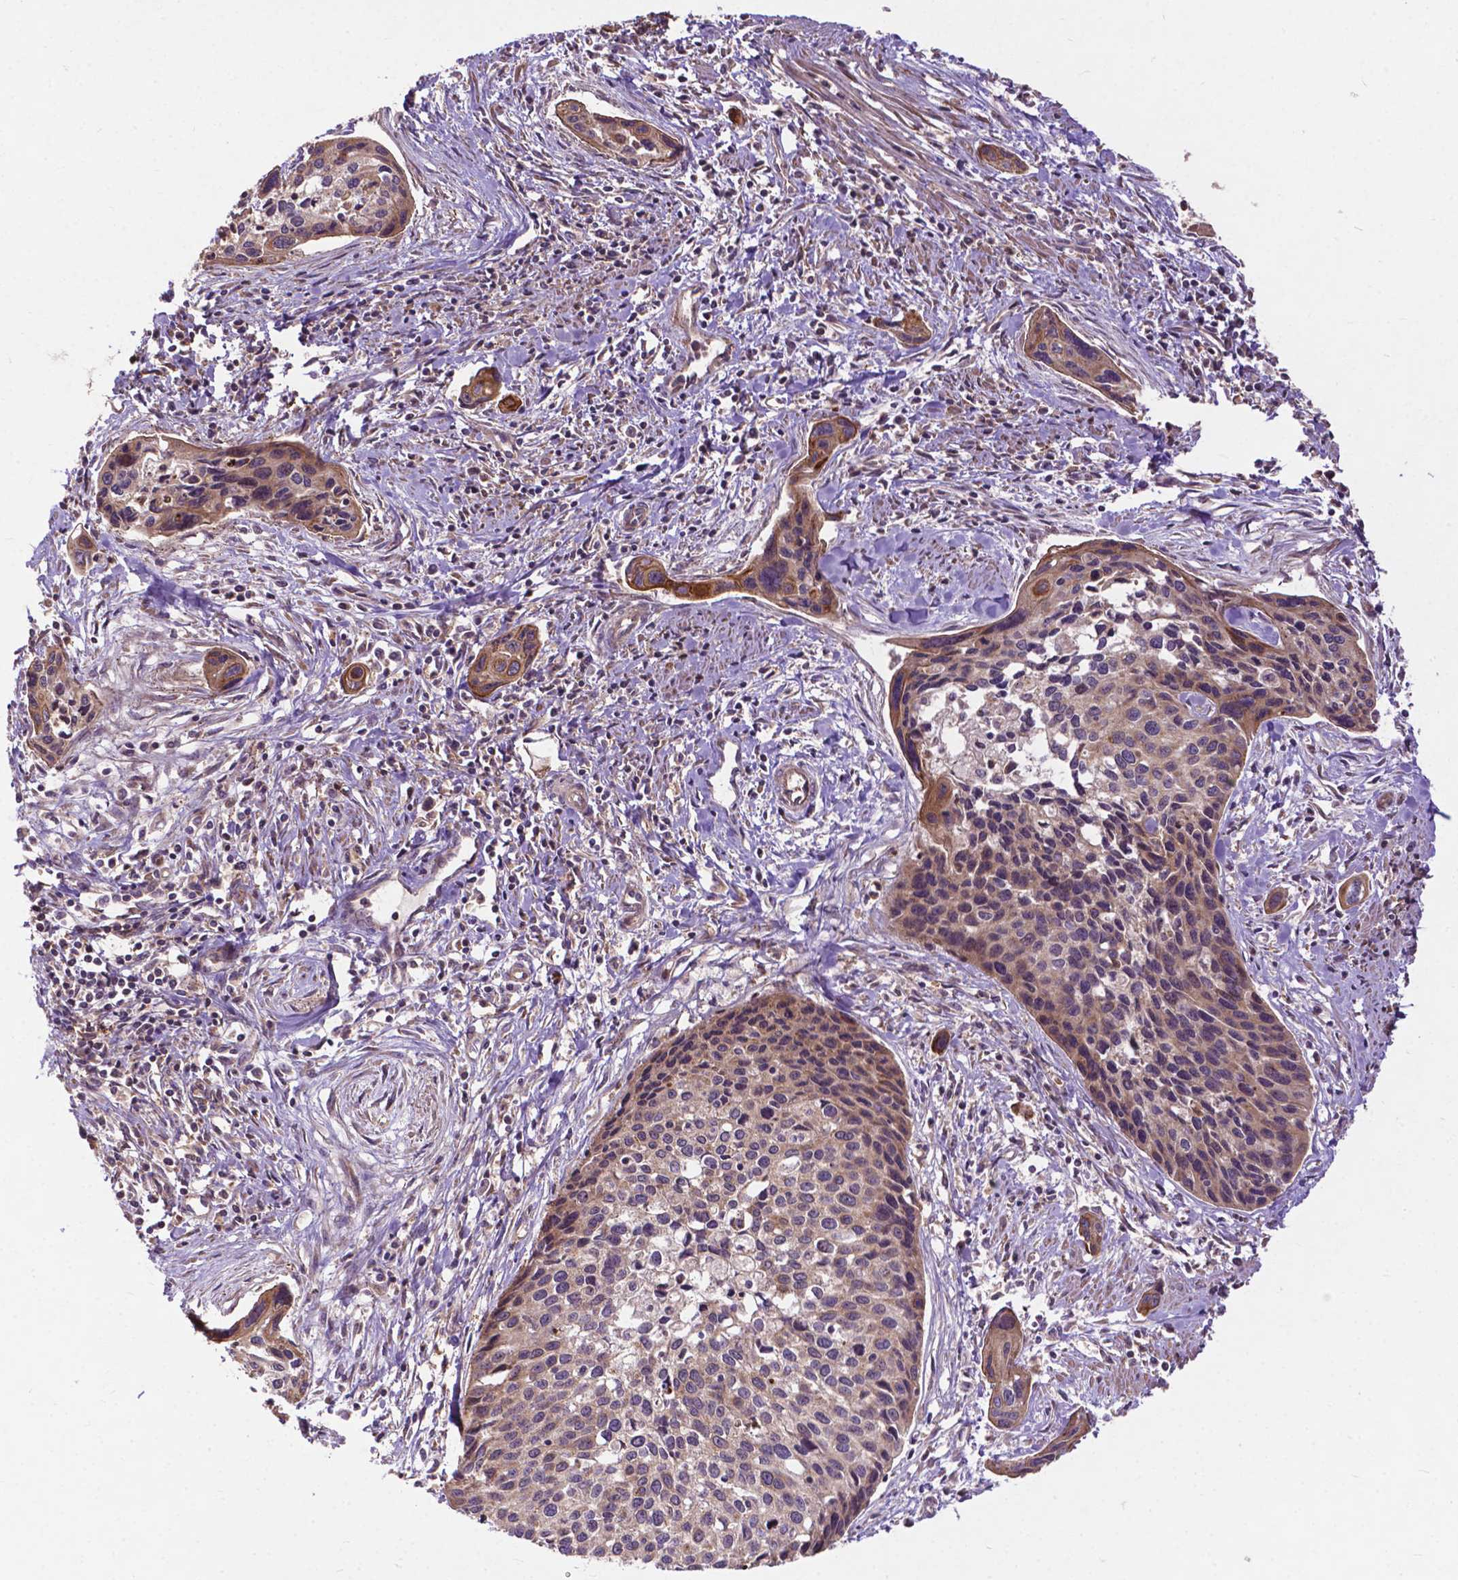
{"staining": {"intensity": "weak", "quantity": "25%-75%", "location": "cytoplasmic/membranous"}, "tissue": "cervical cancer", "cell_type": "Tumor cells", "image_type": "cancer", "snomed": [{"axis": "morphology", "description": "Squamous cell carcinoma, NOS"}, {"axis": "topography", "description": "Cervix"}], "caption": "Protein staining displays weak cytoplasmic/membranous expression in about 25%-75% of tumor cells in cervical cancer (squamous cell carcinoma).", "gene": "PARP3", "patient": {"sex": "female", "age": 31}}